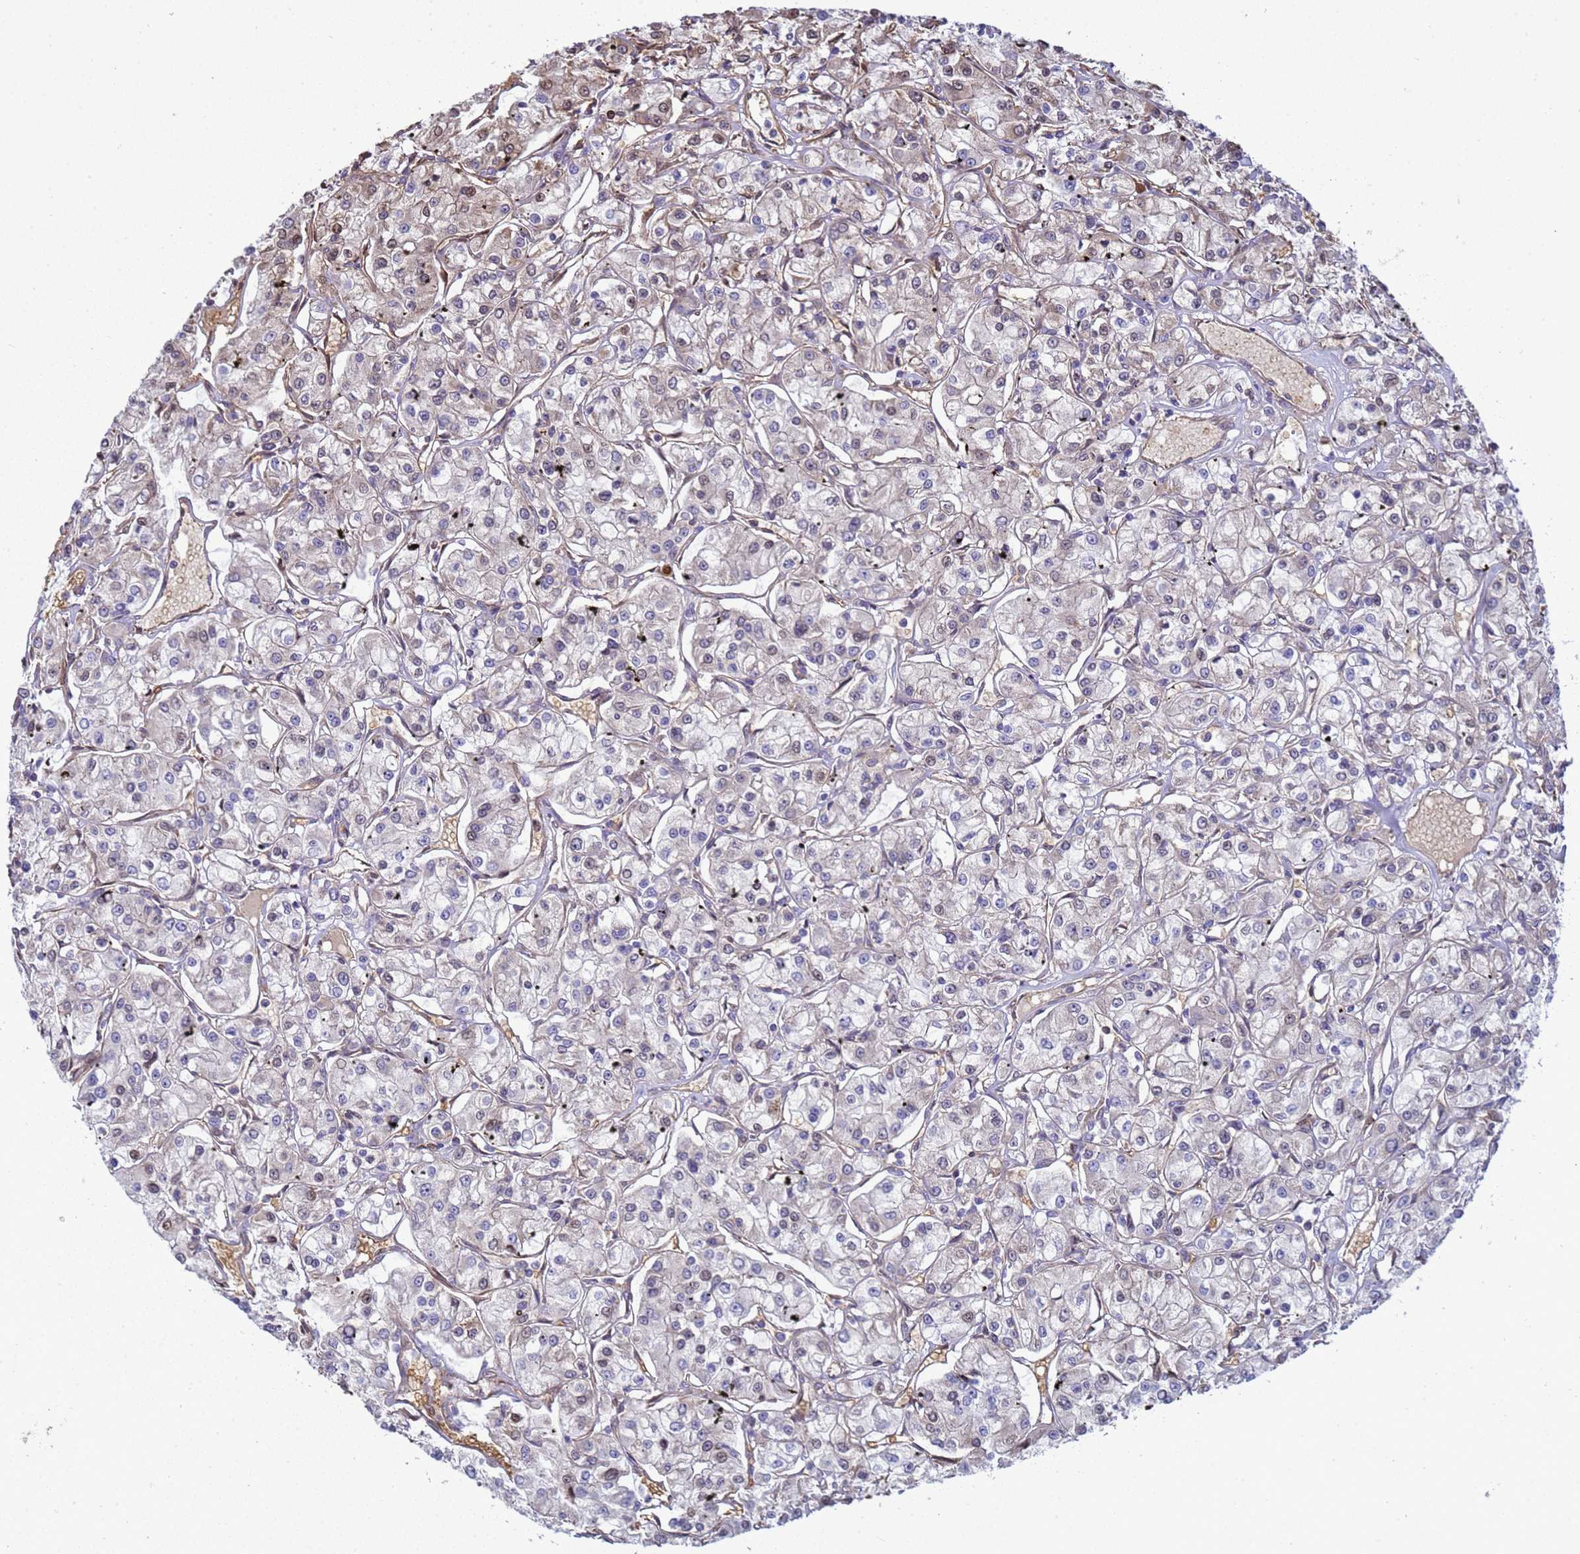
{"staining": {"intensity": "weak", "quantity": "<25%", "location": "nuclear"}, "tissue": "renal cancer", "cell_type": "Tumor cells", "image_type": "cancer", "snomed": [{"axis": "morphology", "description": "Adenocarcinoma, NOS"}, {"axis": "topography", "description": "Kidney"}], "caption": "High power microscopy micrograph of an immunohistochemistry histopathology image of renal cancer (adenocarcinoma), revealing no significant expression in tumor cells.", "gene": "SGIP1", "patient": {"sex": "female", "age": 59}}